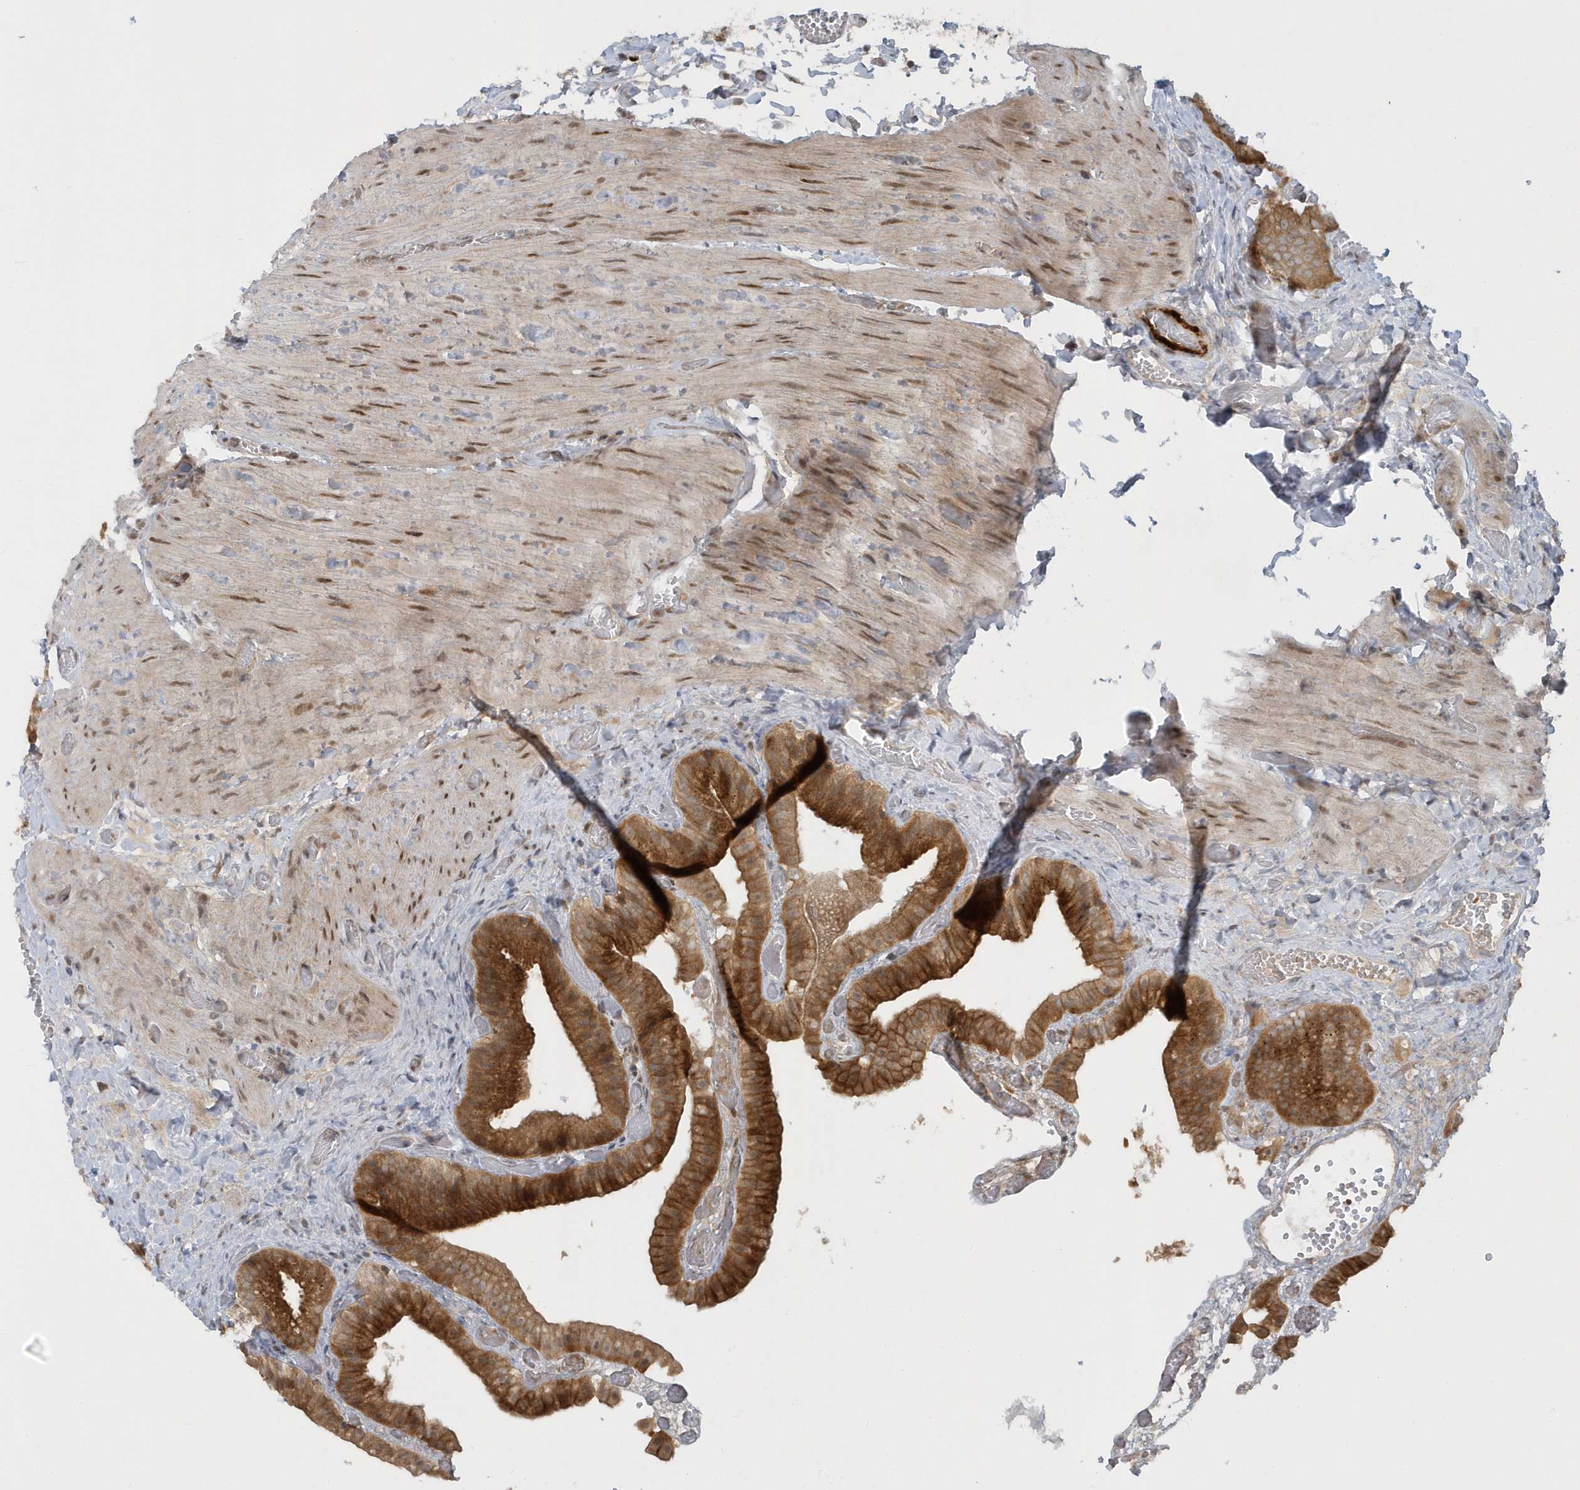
{"staining": {"intensity": "strong", "quantity": ">75%", "location": "cytoplasmic/membranous"}, "tissue": "gallbladder", "cell_type": "Glandular cells", "image_type": "normal", "snomed": [{"axis": "morphology", "description": "Normal tissue, NOS"}, {"axis": "topography", "description": "Gallbladder"}], "caption": "Immunohistochemistry micrograph of unremarkable gallbladder: gallbladder stained using immunohistochemistry demonstrates high levels of strong protein expression localized specifically in the cytoplasmic/membranous of glandular cells, appearing as a cytoplasmic/membranous brown color.", "gene": "ATG4A", "patient": {"sex": "female", "age": 64}}